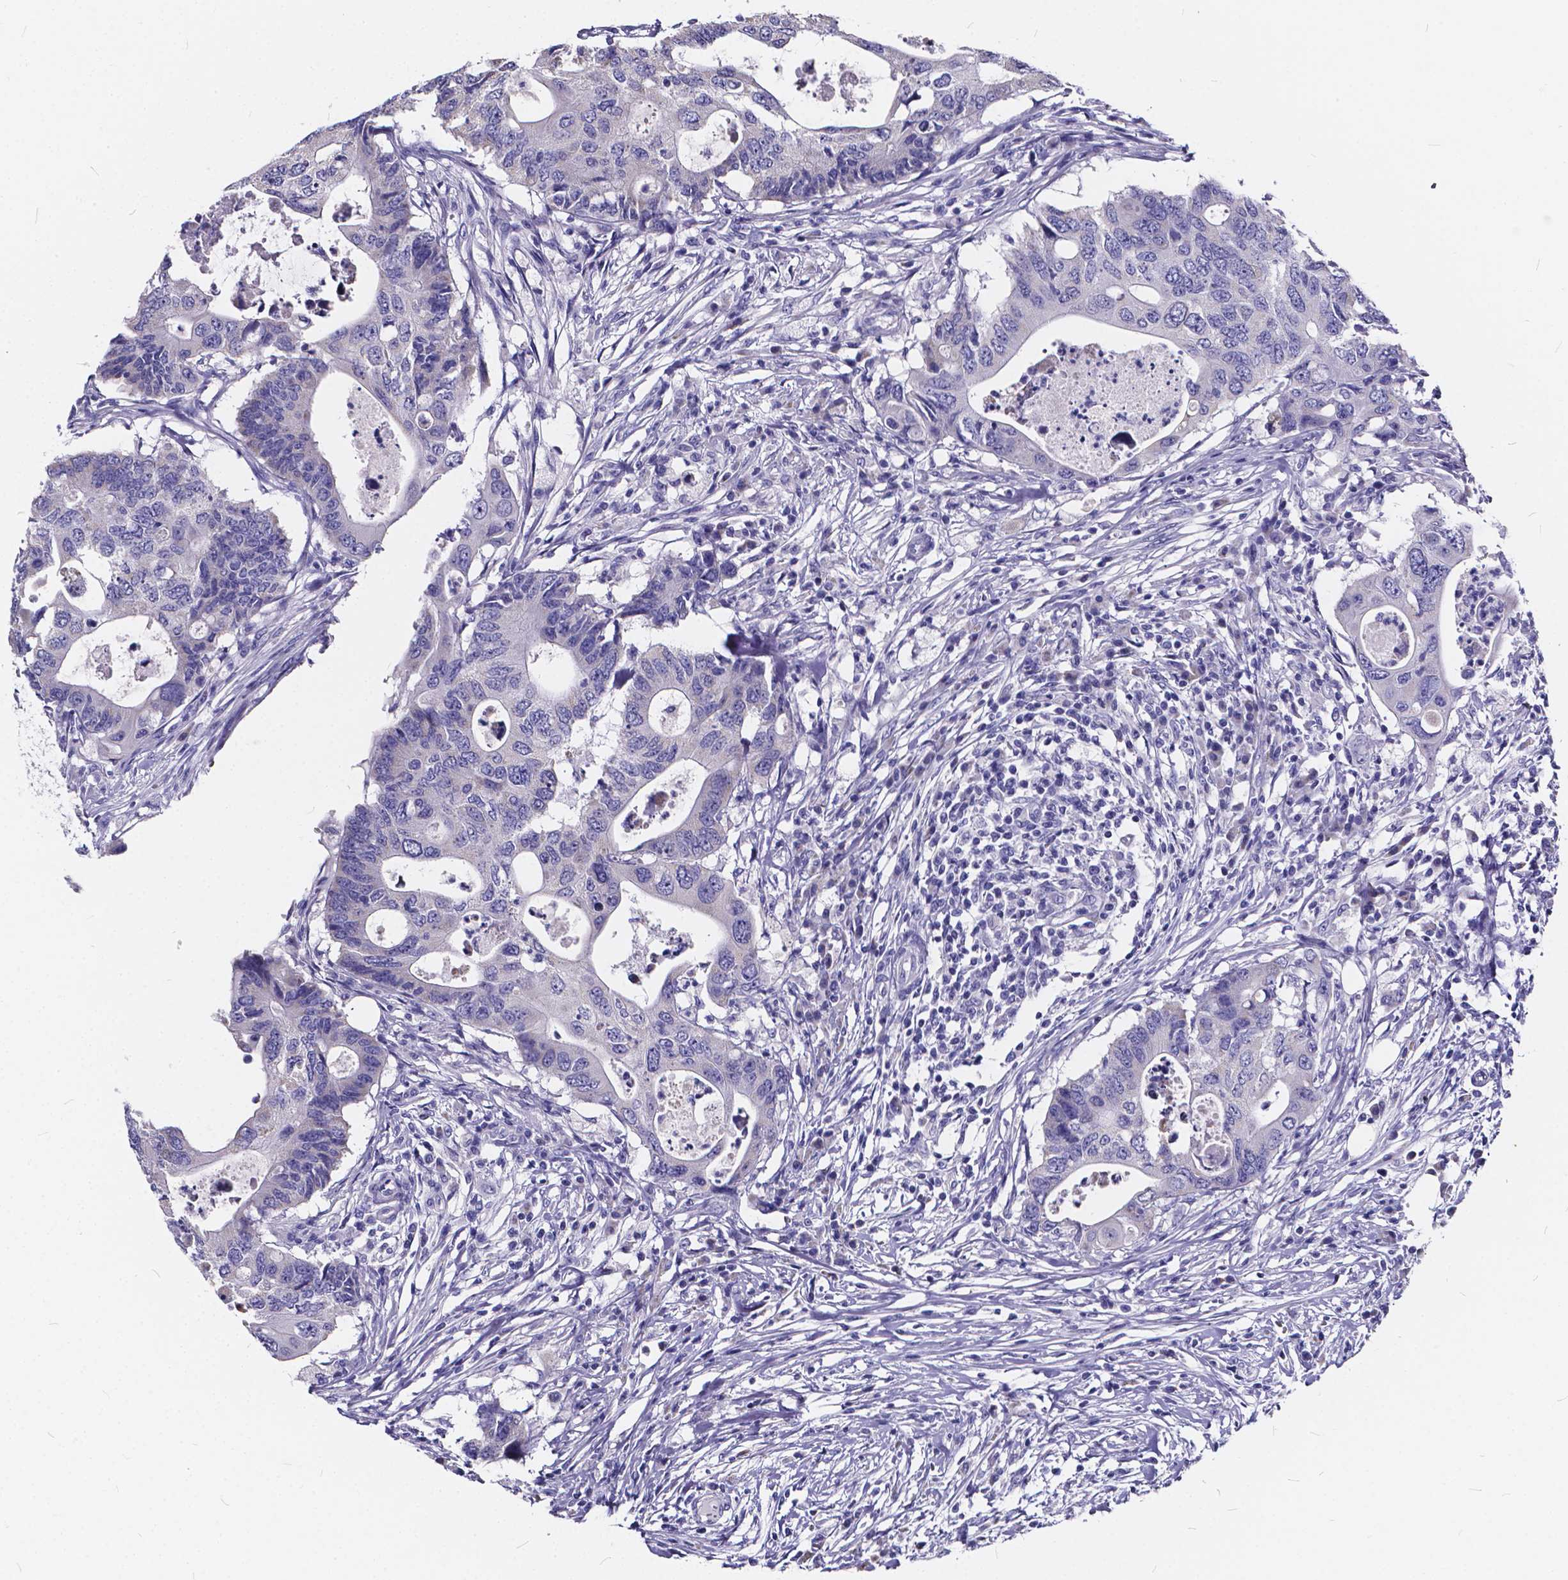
{"staining": {"intensity": "negative", "quantity": "none", "location": "none"}, "tissue": "colorectal cancer", "cell_type": "Tumor cells", "image_type": "cancer", "snomed": [{"axis": "morphology", "description": "Adenocarcinoma, NOS"}, {"axis": "topography", "description": "Colon"}], "caption": "This micrograph is of colorectal cancer (adenocarcinoma) stained with immunohistochemistry (IHC) to label a protein in brown with the nuclei are counter-stained blue. There is no staining in tumor cells. (DAB (3,3'-diaminobenzidine) immunohistochemistry (IHC) visualized using brightfield microscopy, high magnification).", "gene": "SPEF2", "patient": {"sex": "male", "age": 71}}